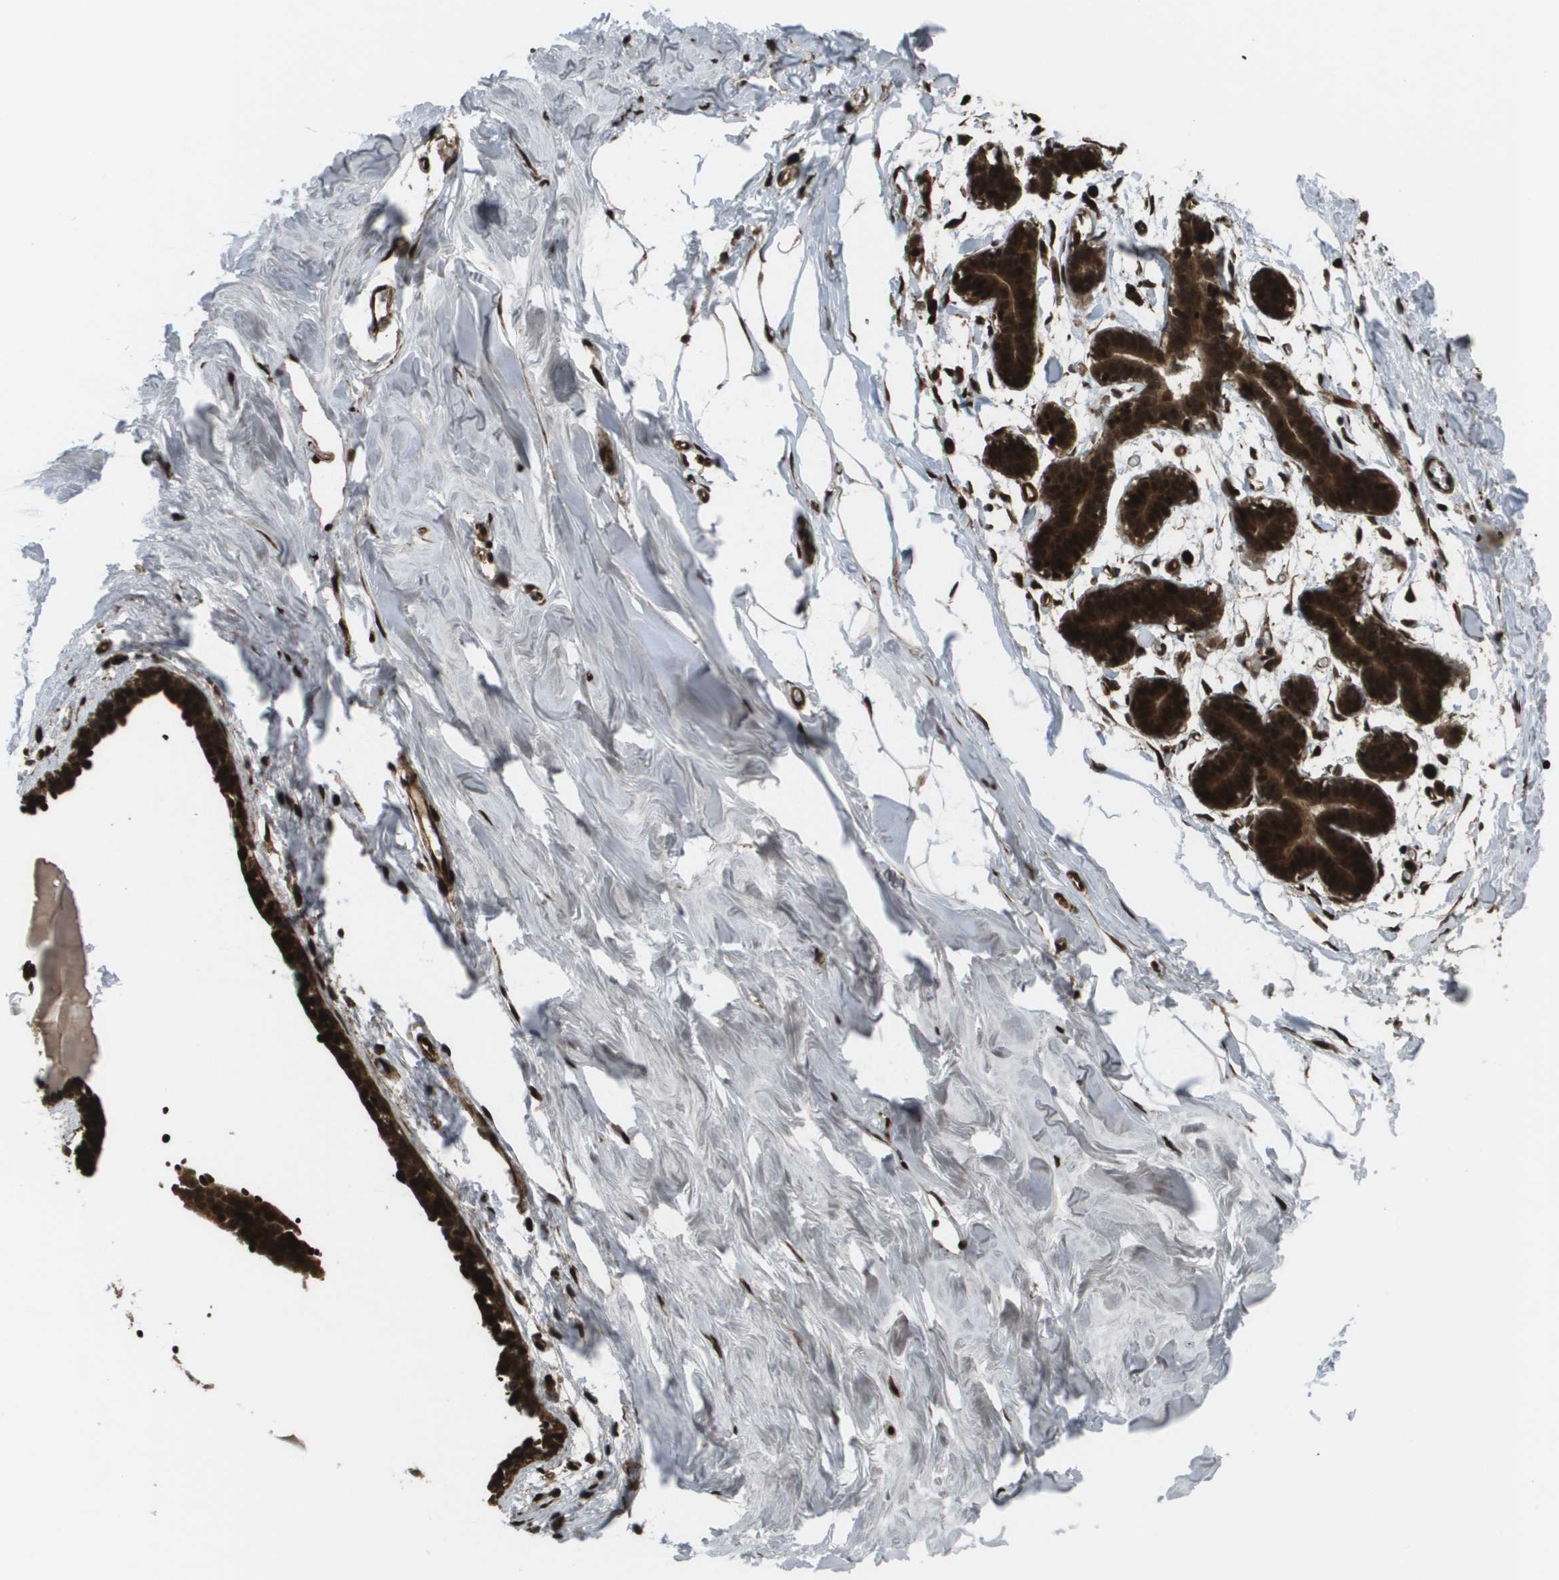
{"staining": {"intensity": "strong", "quantity": ">75%", "location": "nuclear"}, "tissue": "breast", "cell_type": "Adipocytes", "image_type": "normal", "snomed": [{"axis": "morphology", "description": "Normal tissue, NOS"}, {"axis": "topography", "description": "Breast"}], "caption": "Breast stained with immunohistochemistry demonstrates strong nuclear expression in about >75% of adipocytes. (brown staining indicates protein expression, while blue staining denotes nuclei).", "gene": "AXIN2", "patient": {"sex": "female", "age": 27}}